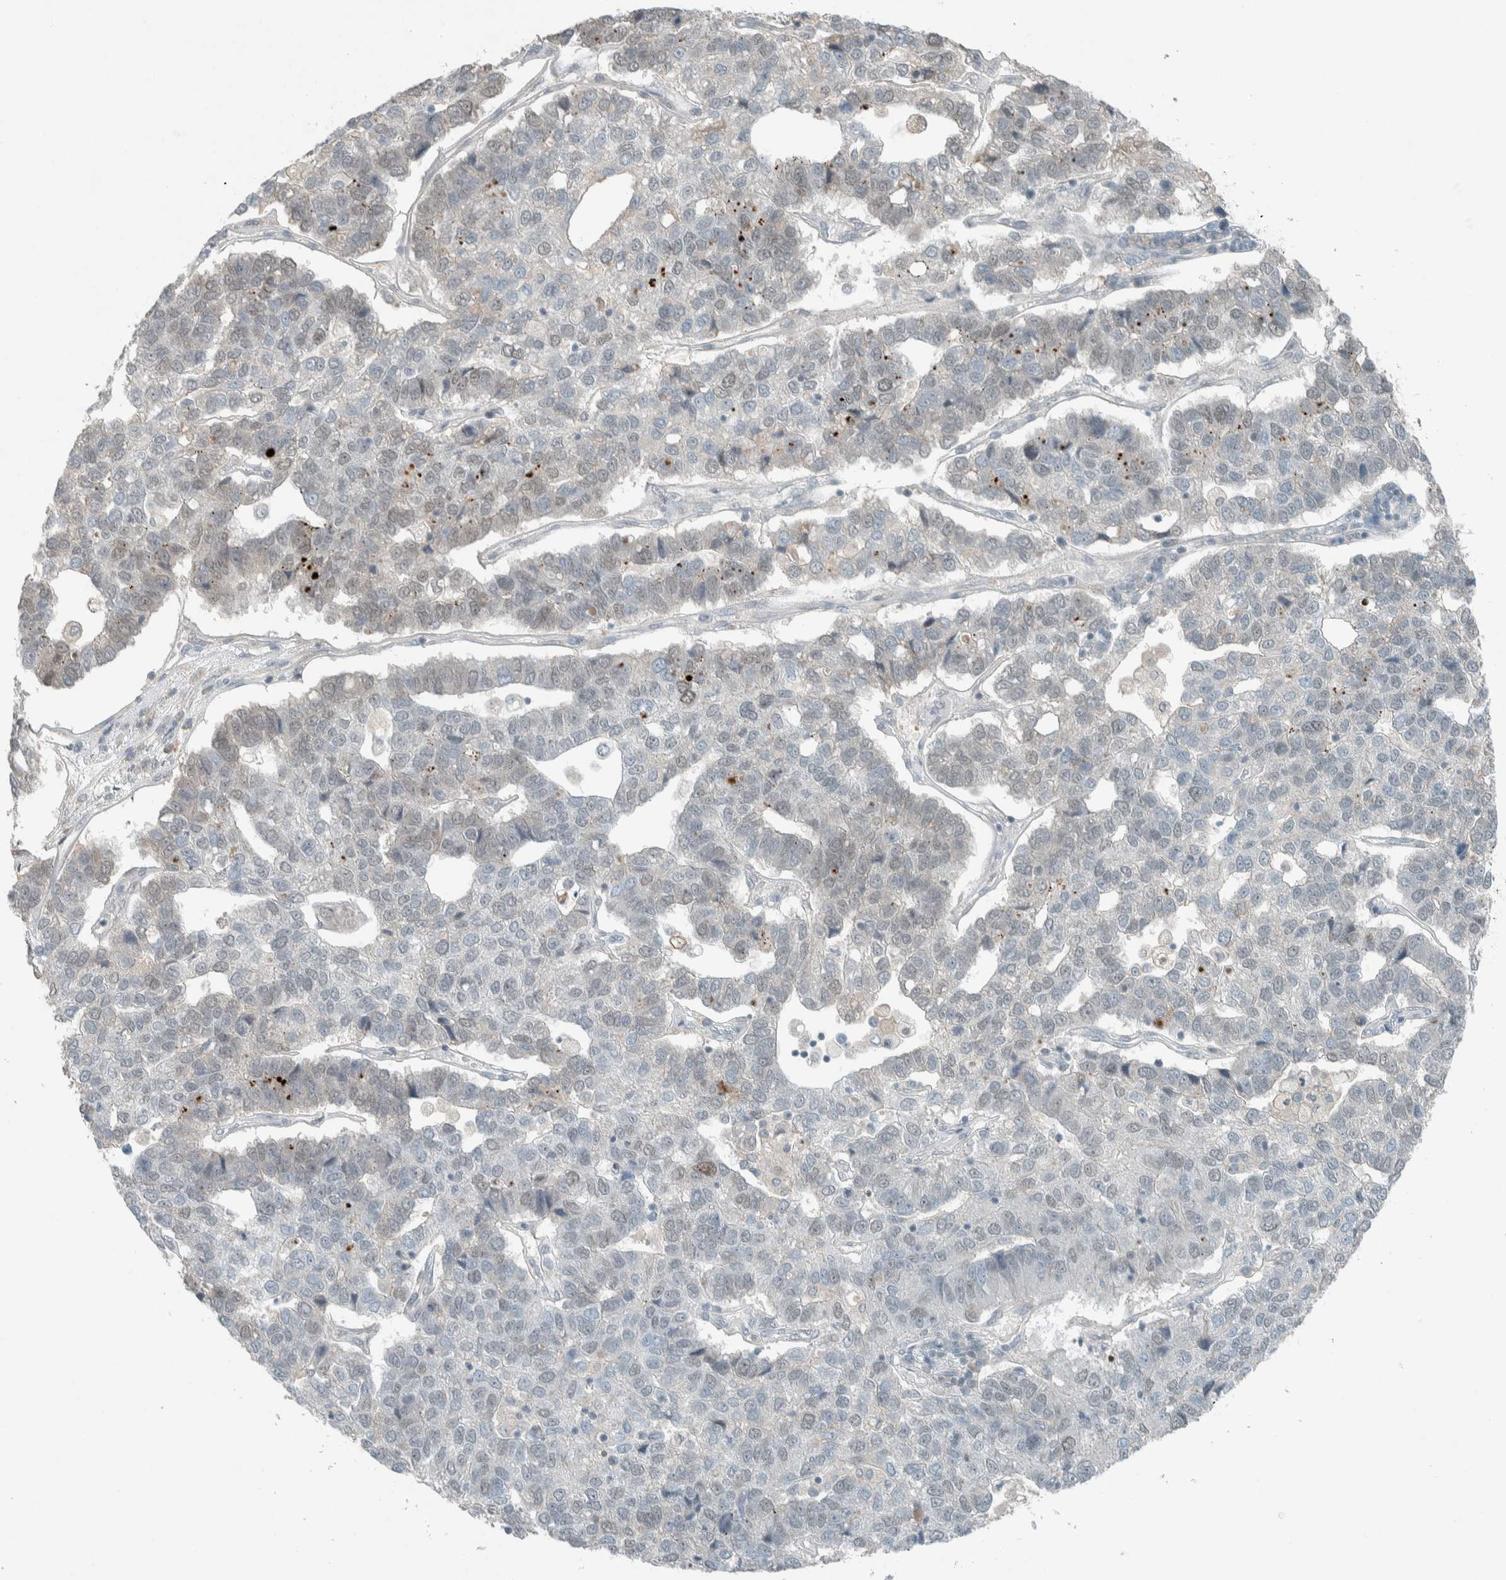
{"staining": {"intensity": "negative", "quantity": "none", "location": "none"}, "tissue": "pancreatic cancer", "cell_type": "Tumor cells", "image_type": "cancer", "snomed": [{"axis": "morphology", "description": "Adenocarcinoma, NOS"}, {"axis": "topography", "description": "Pancreas"}], "caption": "DAB immunohistochemical staining of adenocarcinoma (pancreatic) demonstrates no significant positivity in tumor cells.", "gene": "CERCAM", "patient": {"sex": "female", "age": 61}}